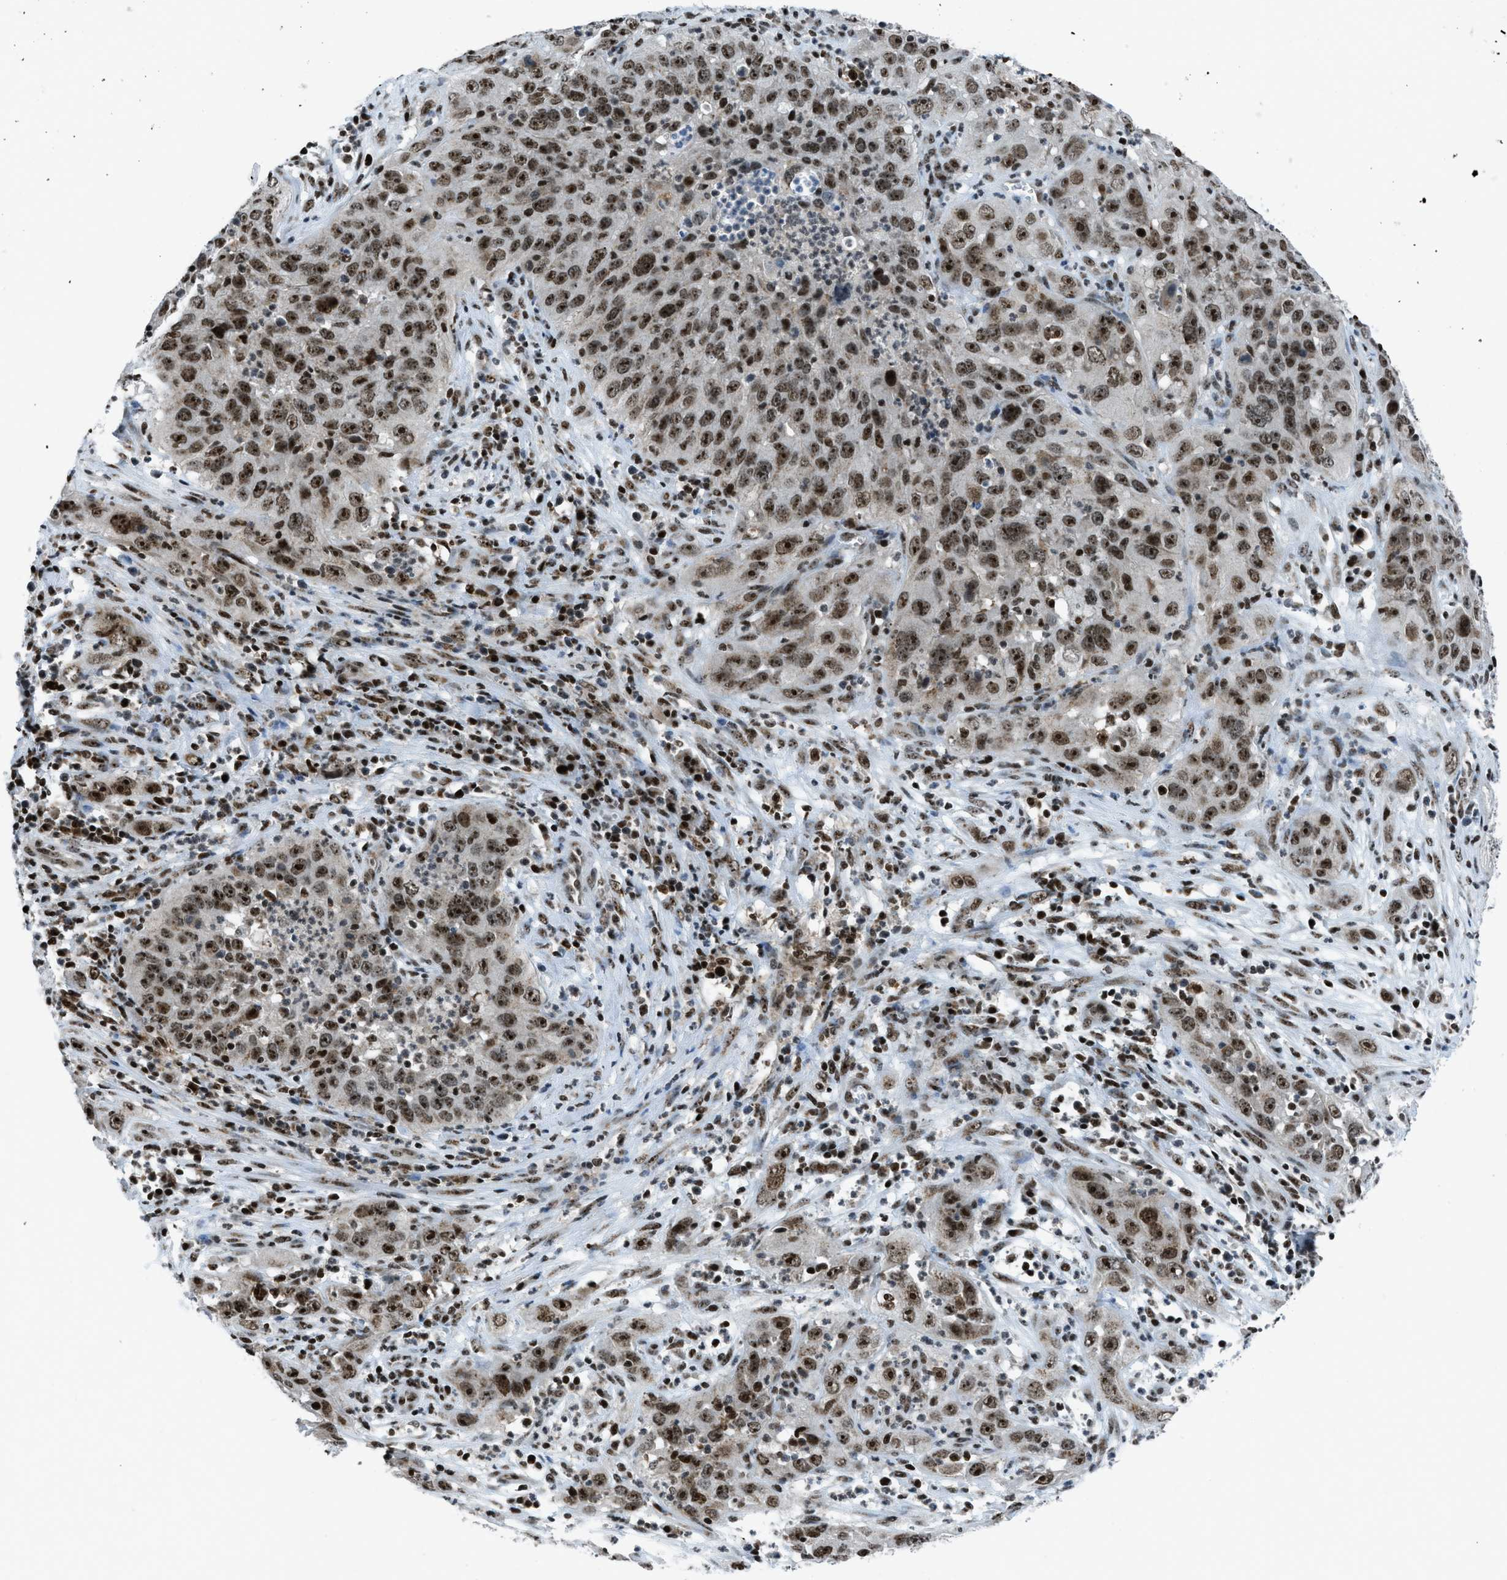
{"staining": {"intensity": "strong", "quantity": ">75%", "location": "nuclear"}, "tissue": "cervical cancer", "cell_type": "Tumor cells", "image_type": "cancer", "snomed": [{"axis": "morphology", "description": "Squamous cell carcinoma, NOS"}, {"axis": "topography", "description": "Cervix"}], "caption": "High-power microscopy captured an immunohistochemistry (IHC) histopathology image of squamous cell carcinoma (cervical), revealing strong nuclear positivity in approximately >75% of tumor cells.", "gene": "RAD51B", "patient": {"sex": "female", "age": 32}}